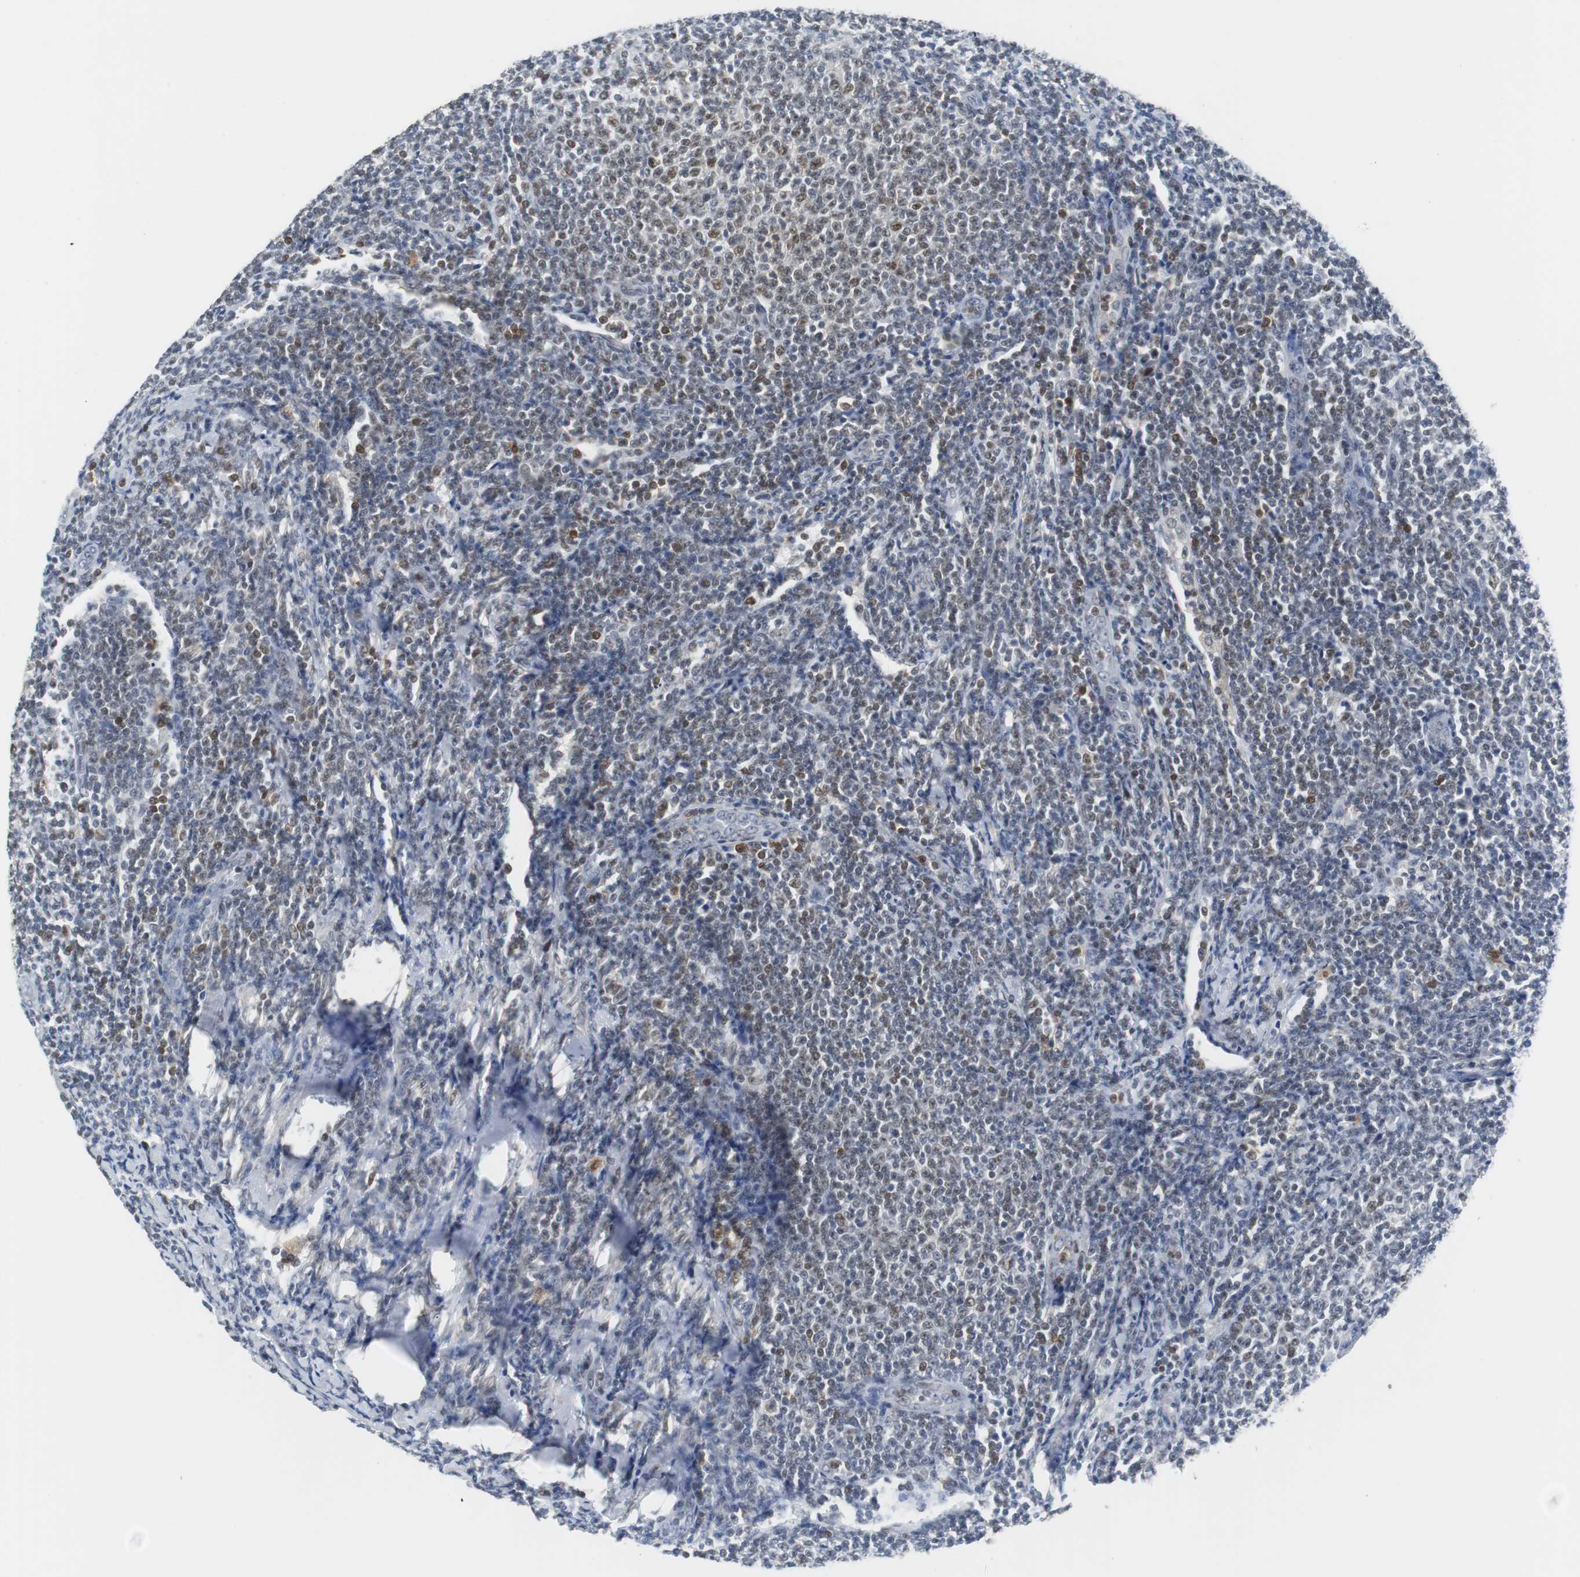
{"staining": {"intensity": "moderate", "quantity": "<25%", "location": "nuclear"}, "tissue": "lymphoma", "cell_type": "Tumor cells", "image_type": "cancer", "snomed": [{"axis": "morphology", "description": "Malignant lymphoma, non-Hodgkin's type, Low grade"}, {"axis": "topography", "description": "Lymph node"}], "caption": "Lymphoma stained with a protein marker displays moderate staining in tumor cells.", "gene": "SIRT1", "patient": {"sex": "male", "age": 66}}